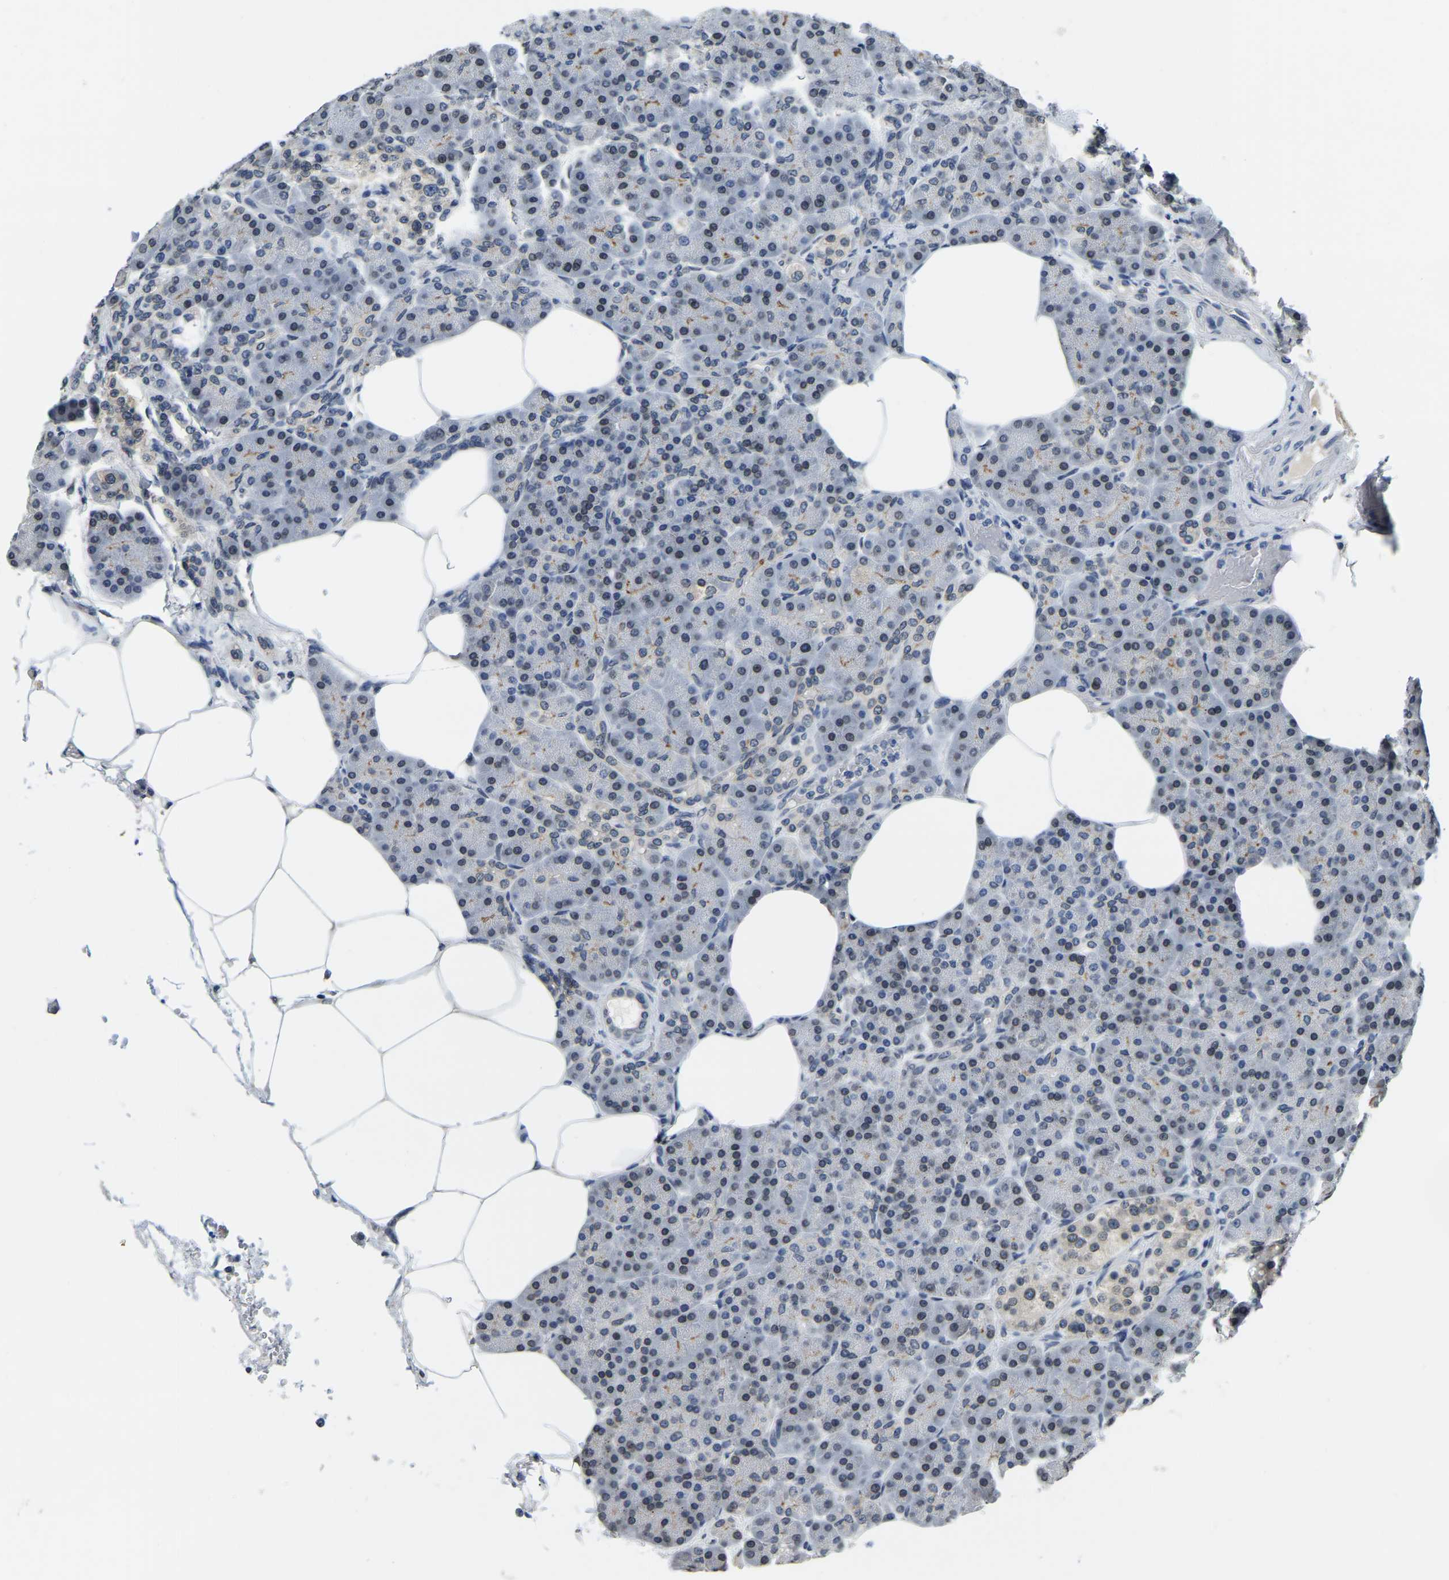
{"staining": {"intensity": "moderate", "quantity": "25%-75%", "location": "cytoplasmic/membranous,nuclear"}, "tissue": "pancreas", "cell_type": "Exocrine glandular cells", "image_type": "normal", "snomed": [{"axis": "morphology", "description": "Normal tissue, NOS"}, {"axis": "topography", "description": "Pancreas"}], "caption": "Immunohistochemical staining of benign human pancreas demonstrates 25%-75% levels of moderate cytoplasmic/membranous,nuclear protein positivity in about 25%-75% of exocrine glandular cells.", "gene": "RANBP2", "patient": {"sex": "female", "age": 70}}